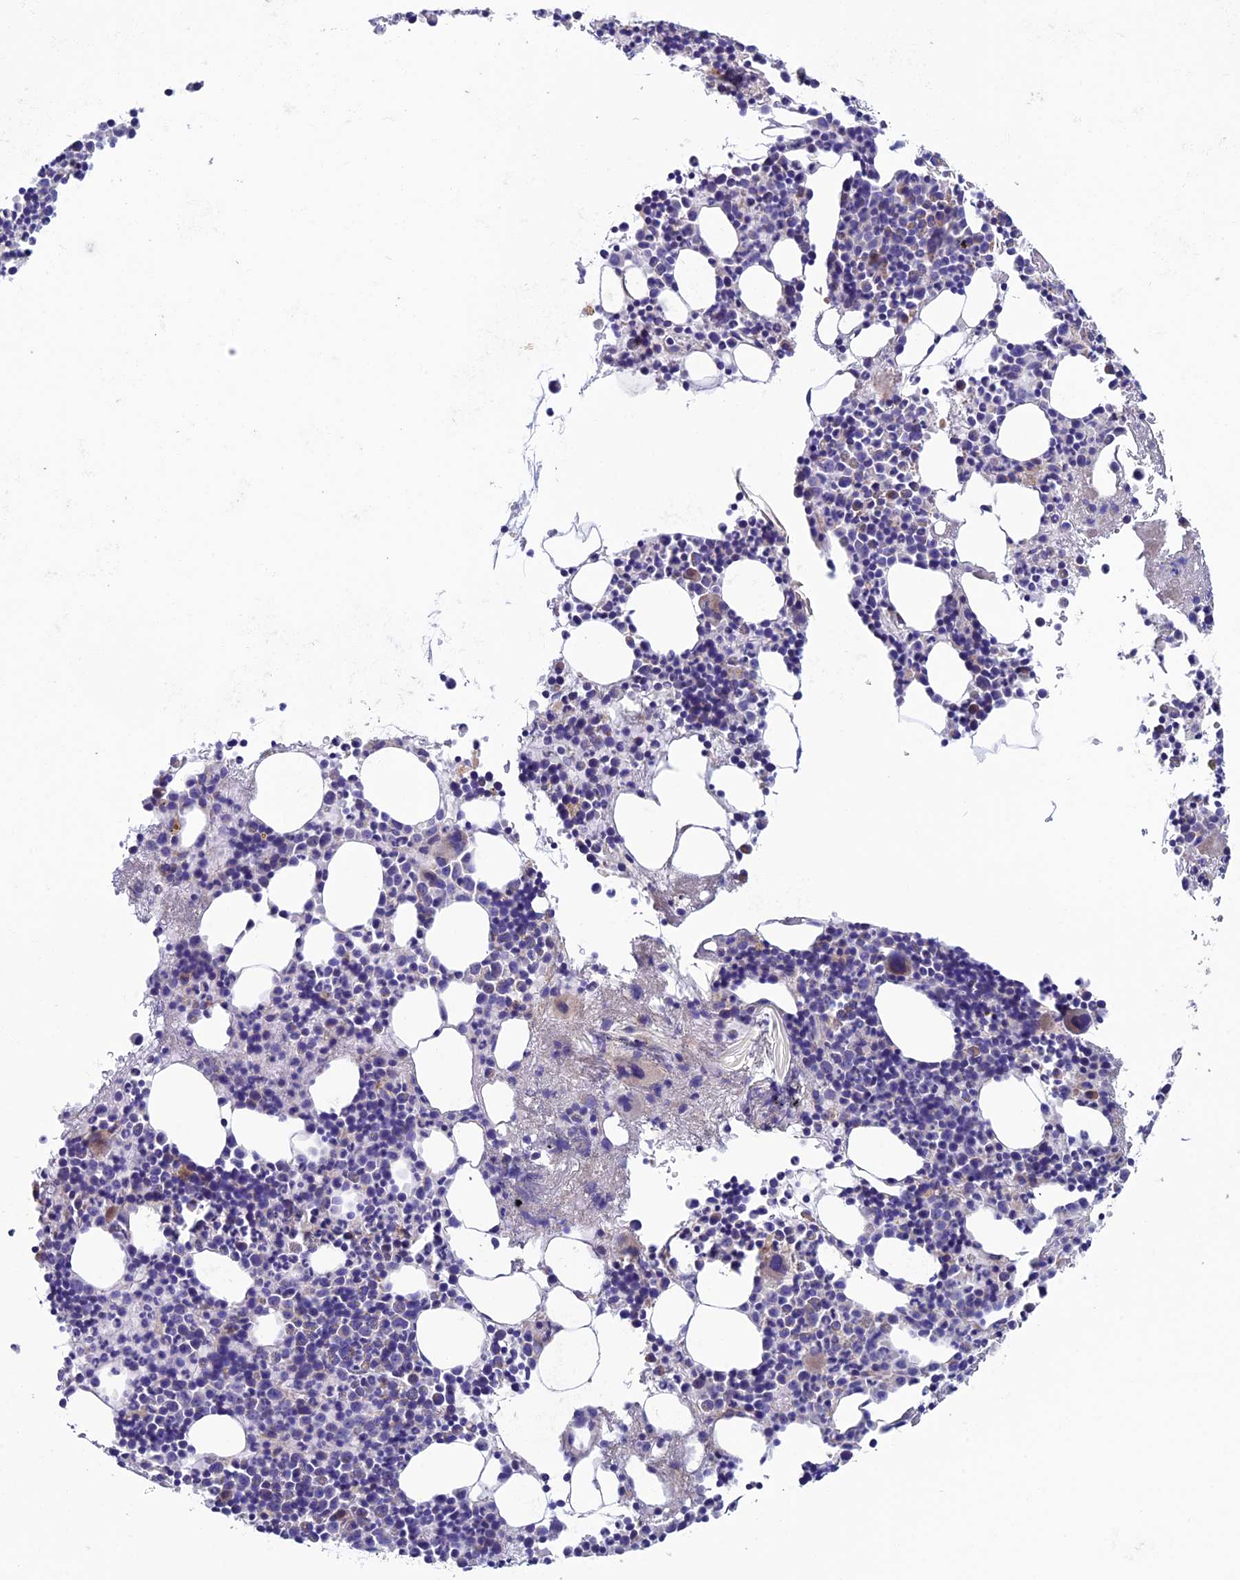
{"staining": {"intensity": "moderate", "quantity": "<25%", "location": "cytoplasmic/membranous"}, "tissue": "bone marrow", "cell_type": "Hematopoietic cells", "image_type": "normal", "snomed": [{"axis": "morphology", "description": "Normal tissue, NOS"}, {"axis": "topography", "description": "Bone marrow"}], "caption": "Benign bone marrow was stained to show a protein in brown. There is low levels of moderate cytoplasmic/membranous staining in about <25% of hematopoietic cells.", "gene": "SLC15A5", "patient": {"sex": "male", "age": 51}}